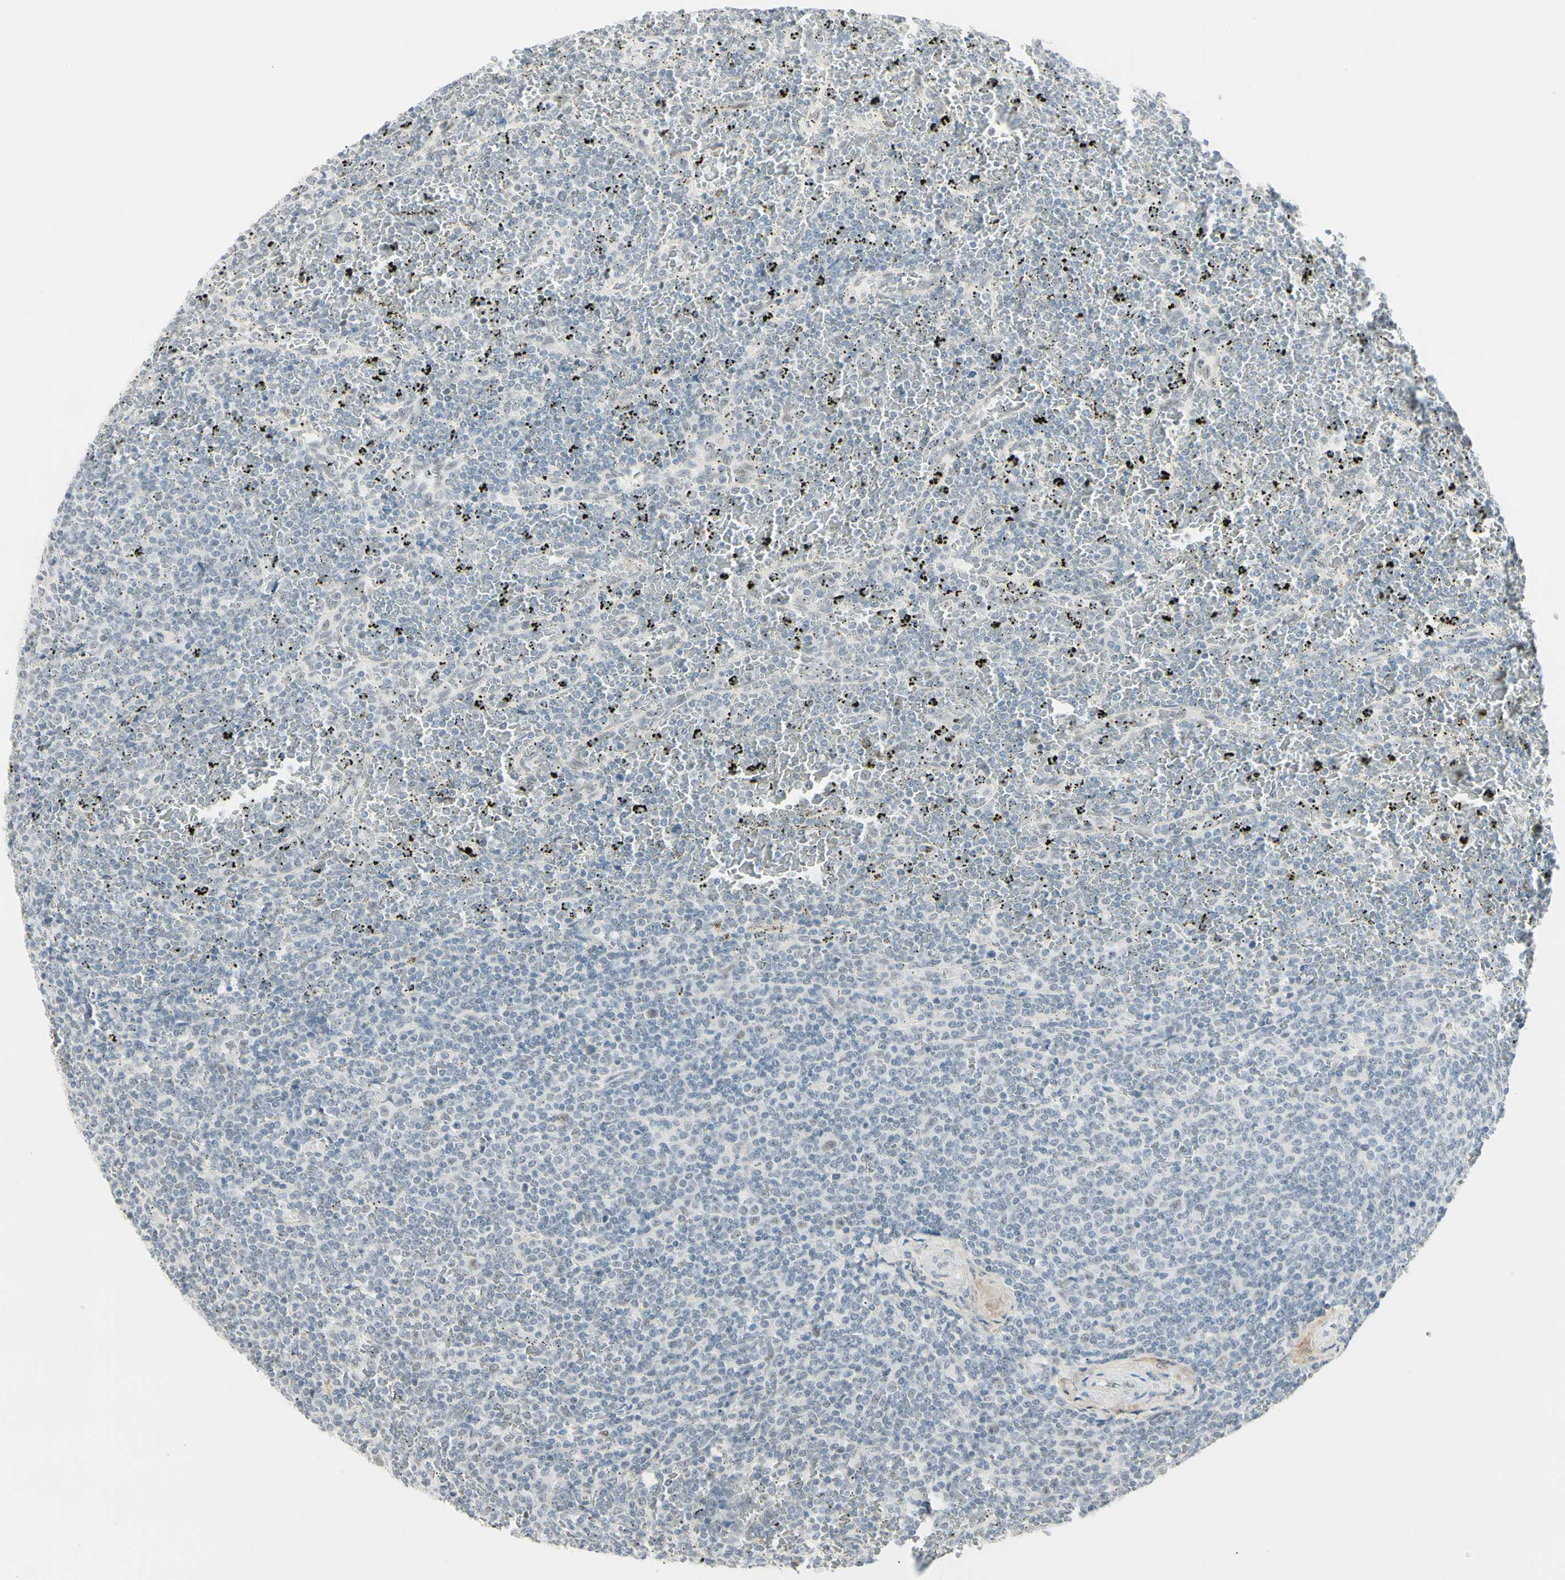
{"staining": {"intensity": "negative", "quantity": "none", "location": "none"}, "tissue": "lymphoma", "cell_type": "Tumor cells", "image_type": "cancer", "snomed": [{"axis": "morphology", "description": "Malignant lymphoma, non-Hodgkin's type, Low grade"}, {"axis": "topography", "description": "Spleen"}], "caption": "A histopathology image of human lymphoma is negative for staining in tumor cells.", "gene": "ASPN", "patient": {"sex": "female", "age": 77}}